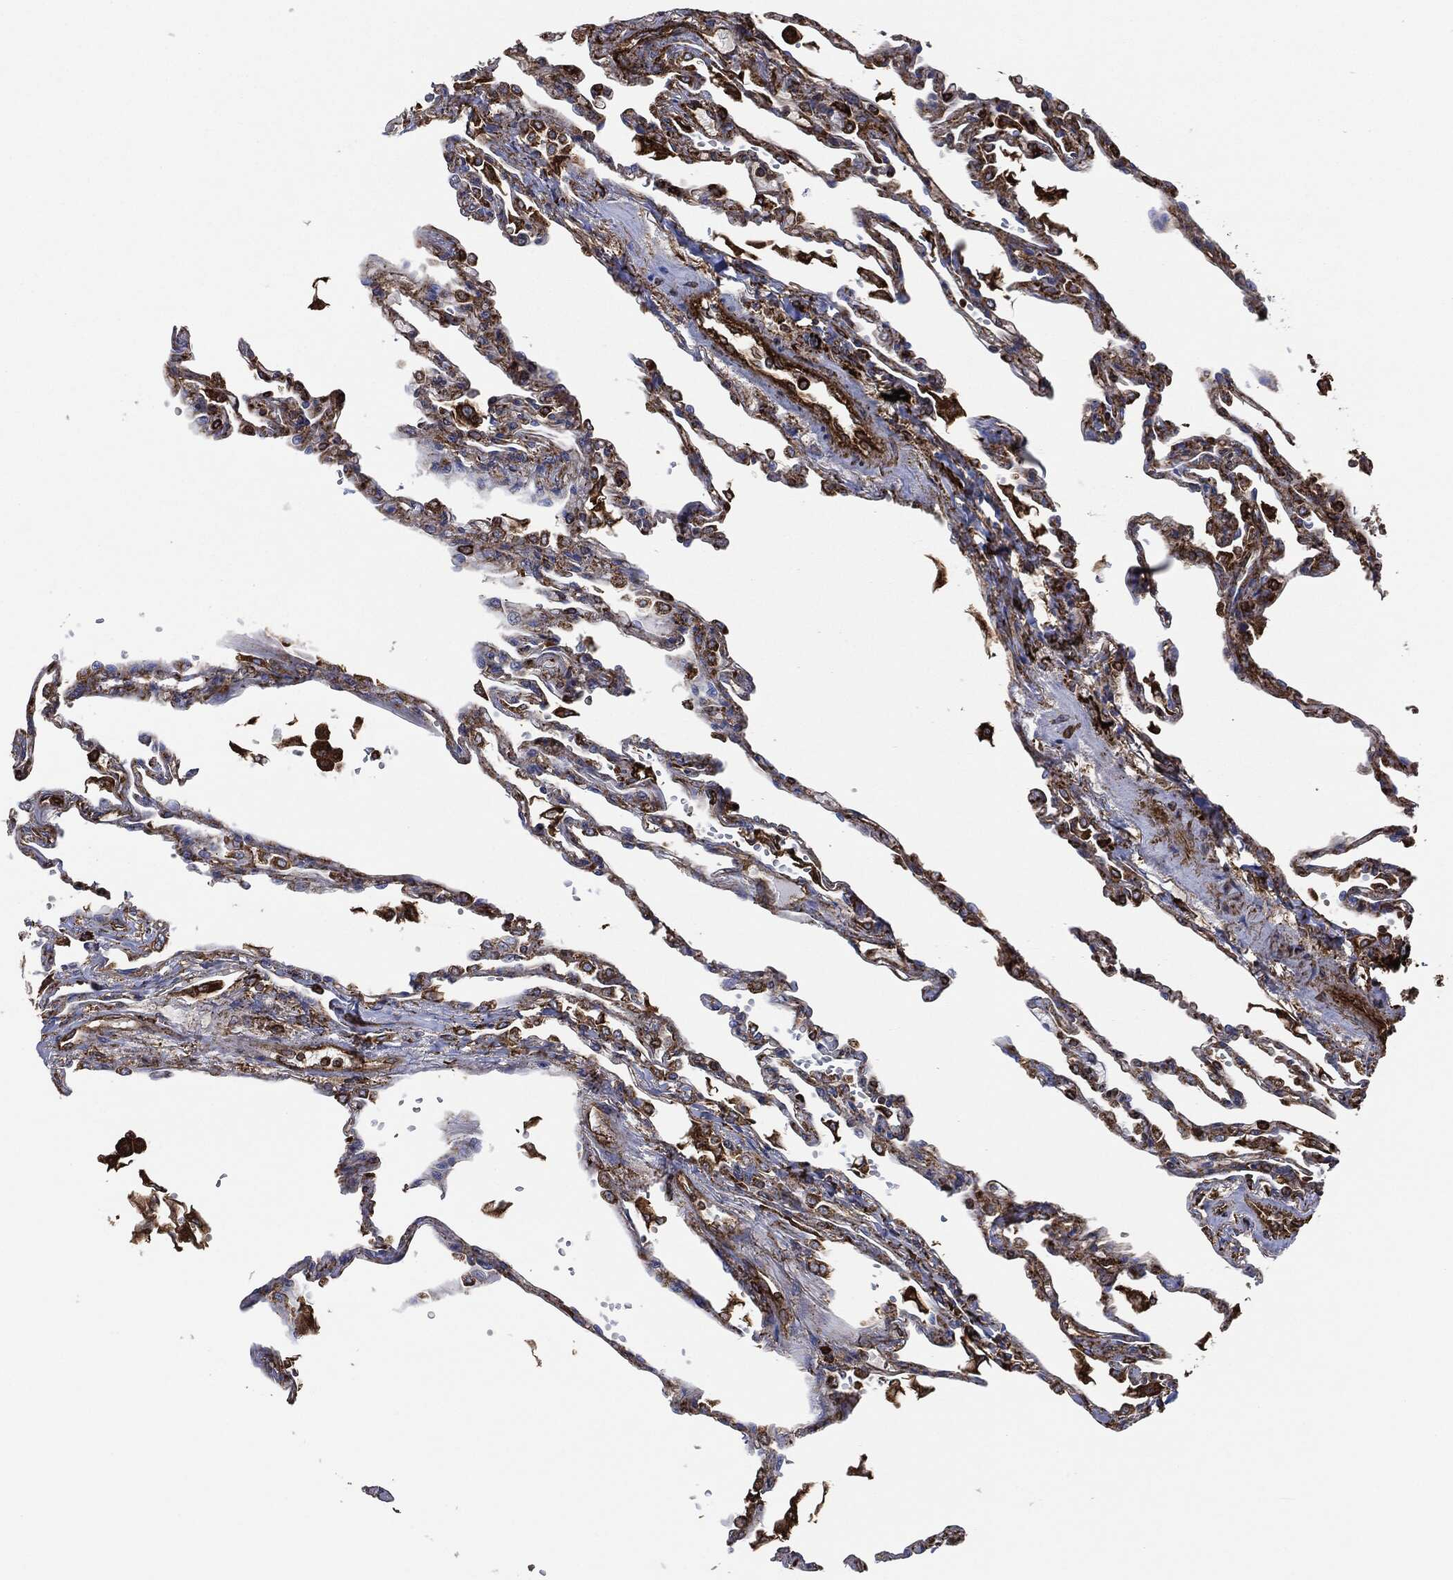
{"staining": {"intensity": "moderate", "quantity": "25%-75%", "location": "cytoplasmic/membranous"}, "tissue": "lung", "cell_type": "Alveolar cells", "image_type": "normal", "snomed": [{"axis": "morphology", "description": "Normal tissue, NOS"}, {"axis": "topography", "description": "Lung"}], "caption": "Protein staining of normal lung exhibits moderate cytoplasmic/membranous positivity in about 25%-75% of alveolar cells. The staining was performed using DAB, with brown indicating positive protein expression. Nuclei are stained blue with hematoxylin.", "gene": "AMFR", "patient": {"sex": "male", "age": 78}}